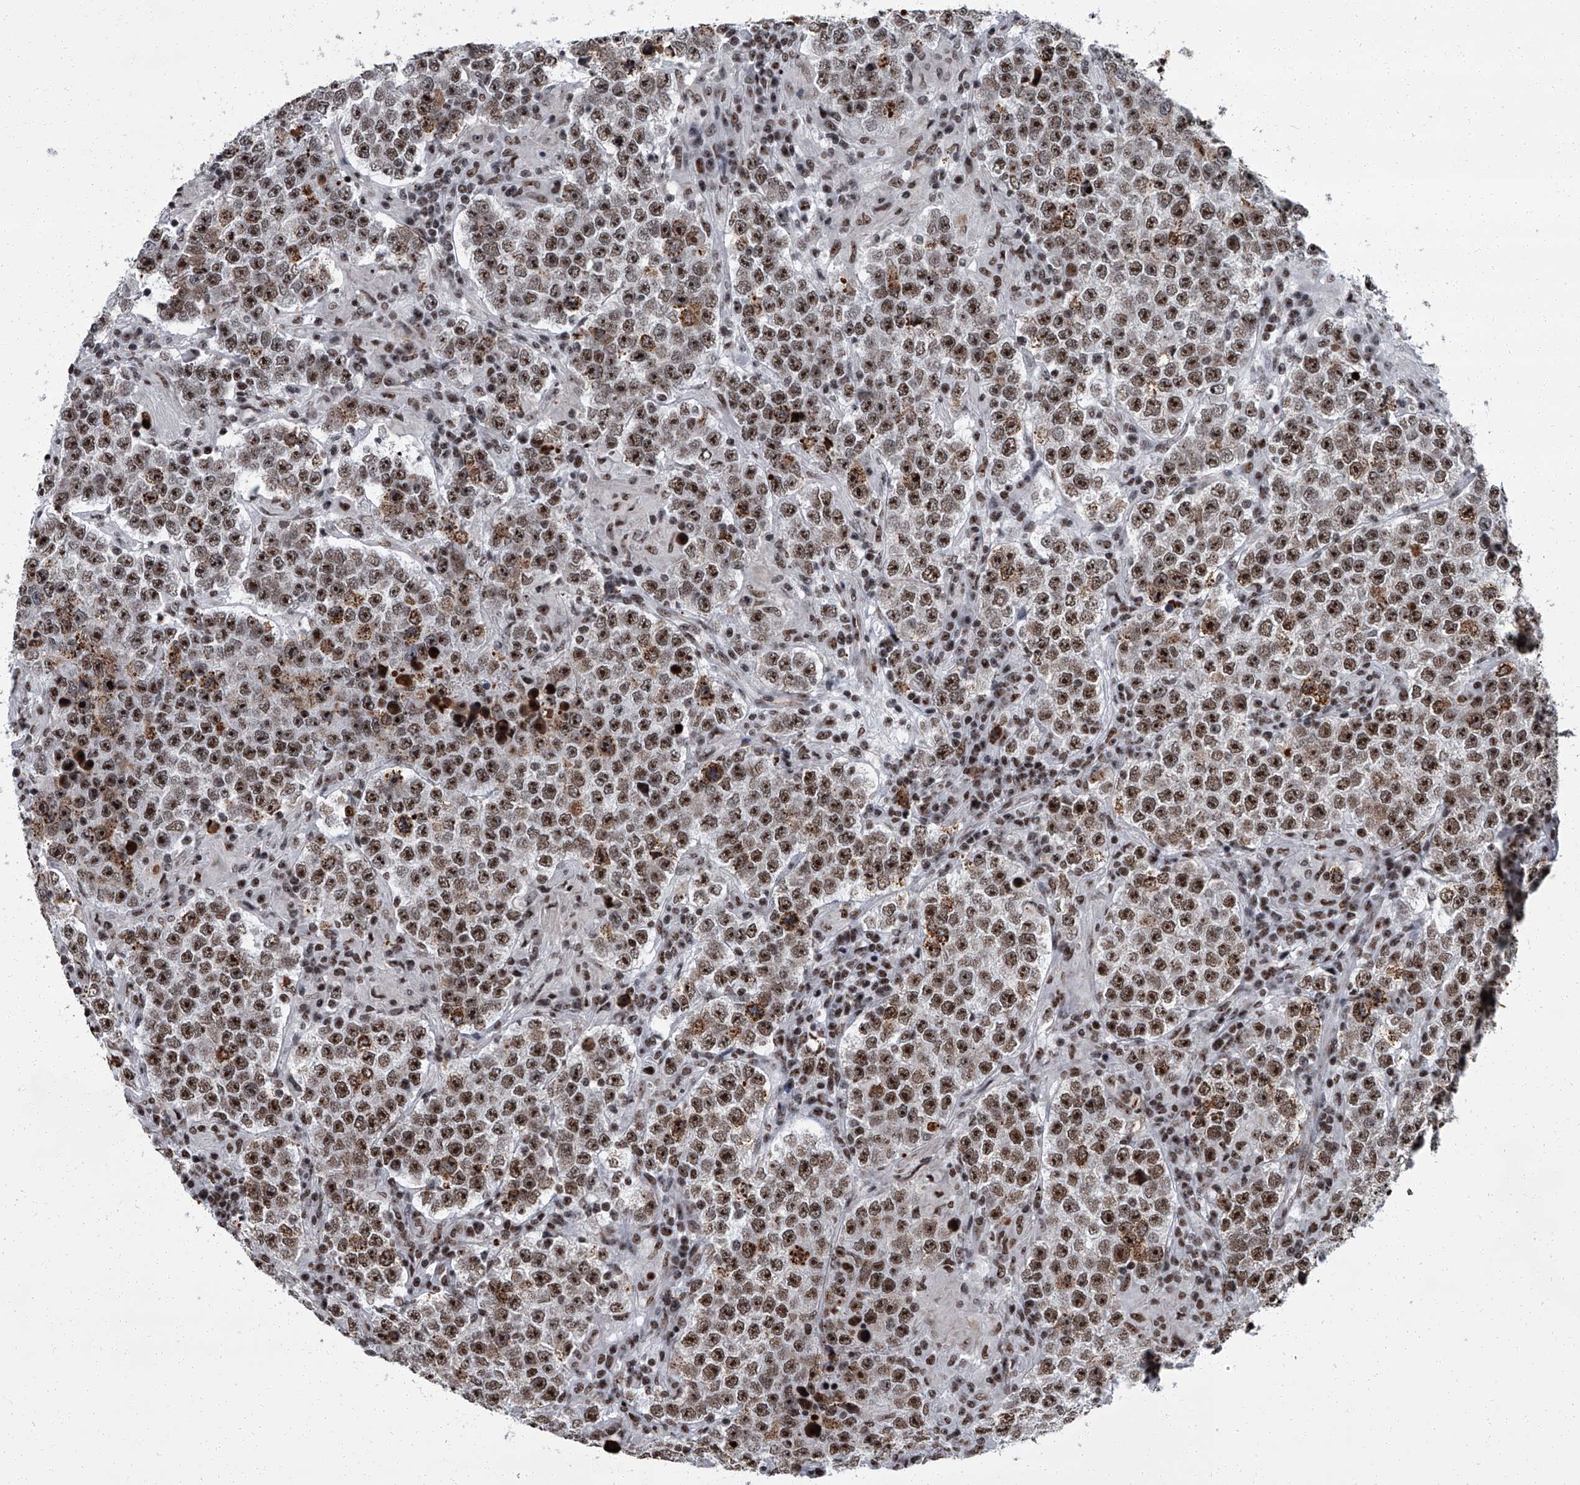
{"staining": {"intensity": "moderate", "quantity": ">75%", "location": "nuclear"}, "tissue": "testis cancer", "cell_type": "Tumor cells", "image_type": "cancer", "snomed": [{"axis": "morphology", "description": "Normal tissue, NOS"}, {"axis": "morphology", "description": "Urothelial carcinoma, High grade"}, {"axis": "morphology", "description": "Seminoma, NOS"}, {"axis": "morphology", "description": "Carcinoma, Embryonal, NOS"}, {"axis": "topography", "description": "Urinary bladder"}, {"axis": "topography", "description": "Testis"}], "caption": "Testis cancer (urothelial carcinoma (high-grade)) stained for a protein (brown) reveals moderate nuclear positive positivity in approximately >75% of tumor cells.", "gene": "ZNF518B", "patient": {"sex": "male", "age": 41}}